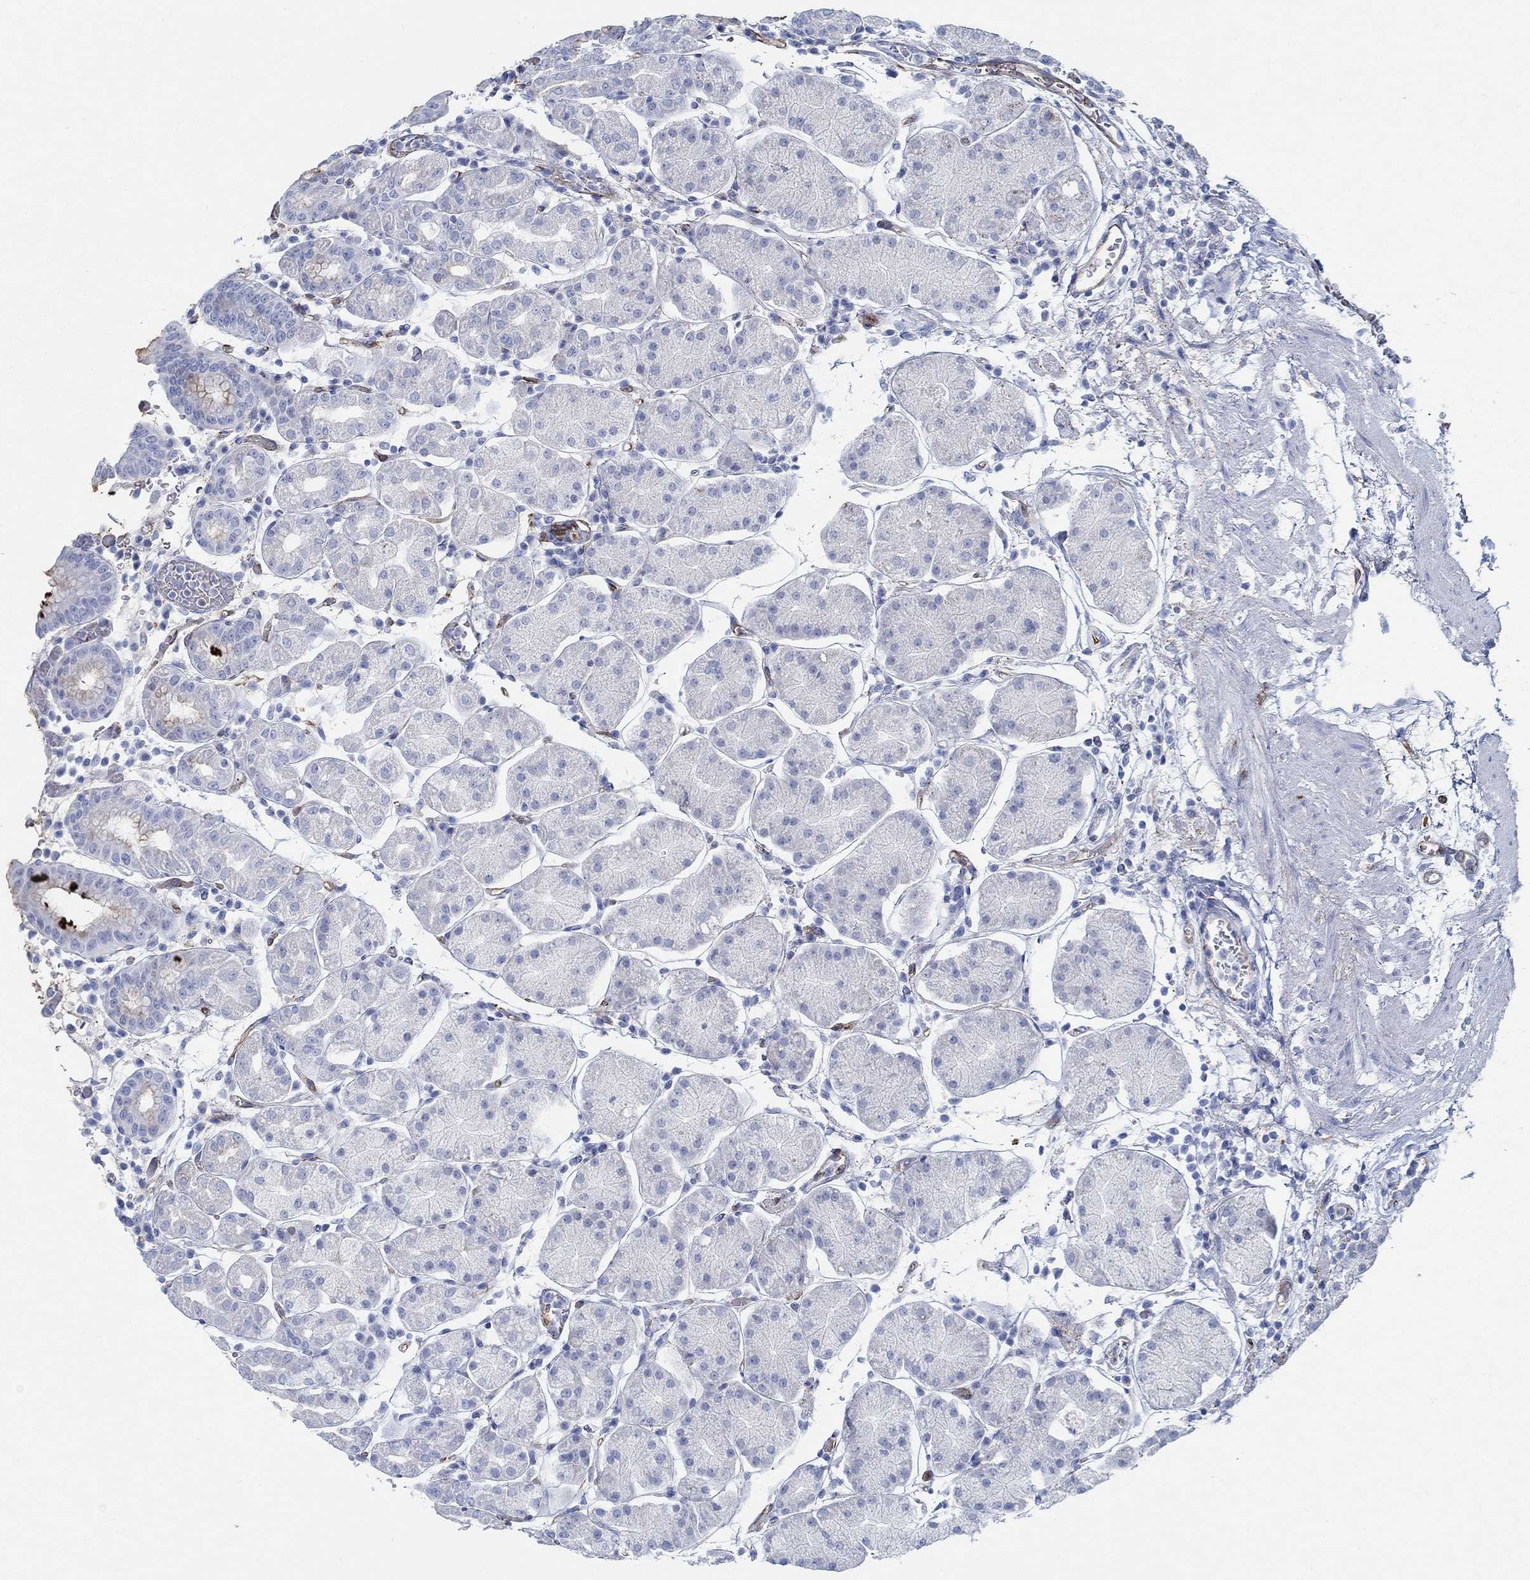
{"staining": {"intensity": "weak", "quantity": "<25%", "location": "cytoplasmic/membranous"}, "tissue": "stomach", "cell_type": "Glandular cells", "image_type": "normal", "snomed": [{"axis": "morphology", "description": "Normal tissue, NOS"}, {"axis": "topography", "description": "Stomach"}], "caption": "An immunohistochemistry (IHC) image of unremarkable stomach is shown. There is no staining in glandular cells of stomach.", "gene": "STC2", "patient": {"sex": "male", "age": 54}}